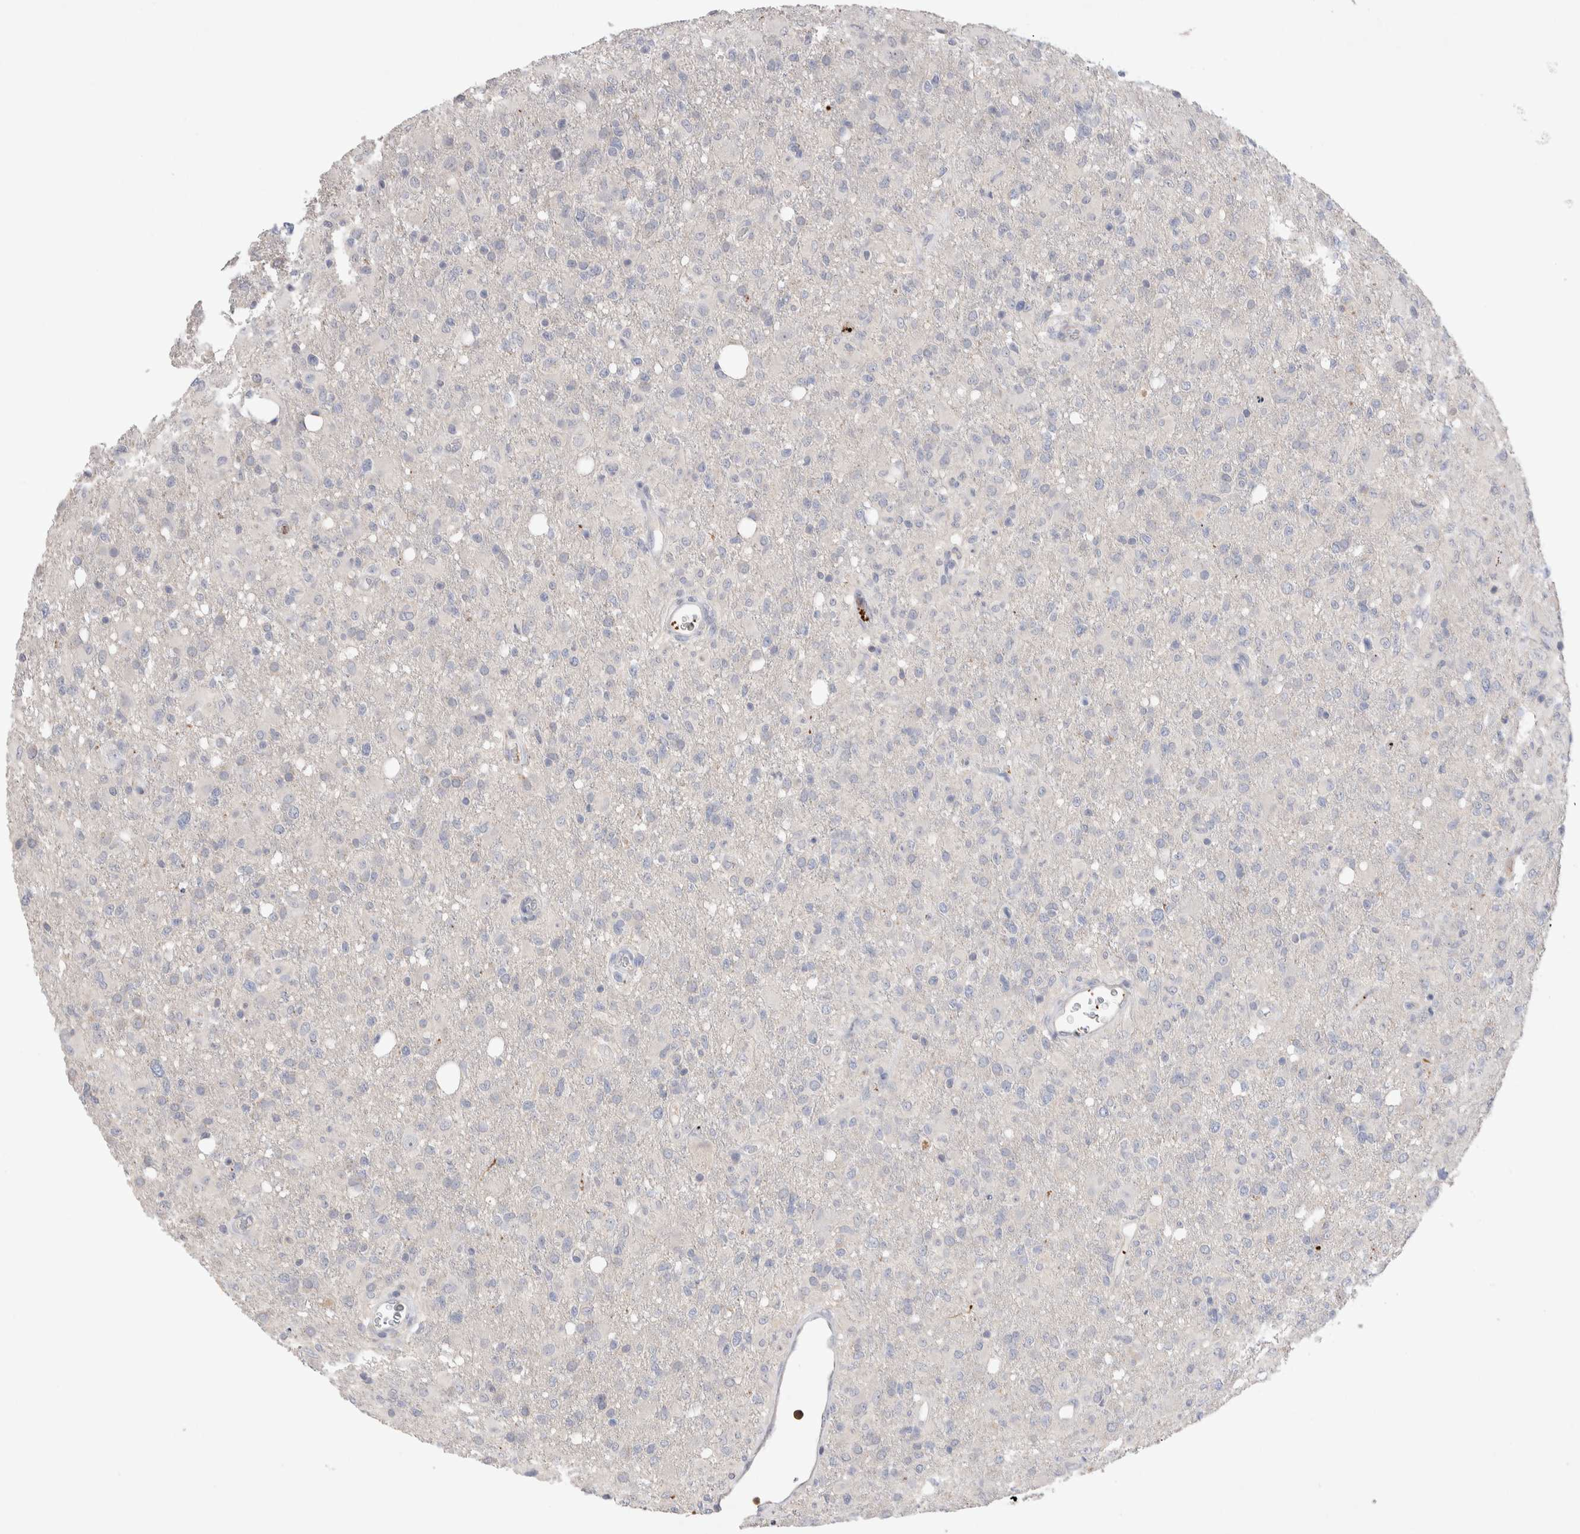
{"staining": {"intensity": "negative", "quantity": "none", "location": "none"}, "tissue": "glioma", "cell_type": "Tumor cells", "image_type": "cancer", "snomed": [{"axis": "morphology", "description": "Glioma, malignant, High grade"}, {"axis": "topography", "description": "Brain"}], "caption": "Tumor cells show no significant expression in malignant glioma (high-grade).", "gene": "FFAR2", "patient": {"sex": "female", "age": 57}}